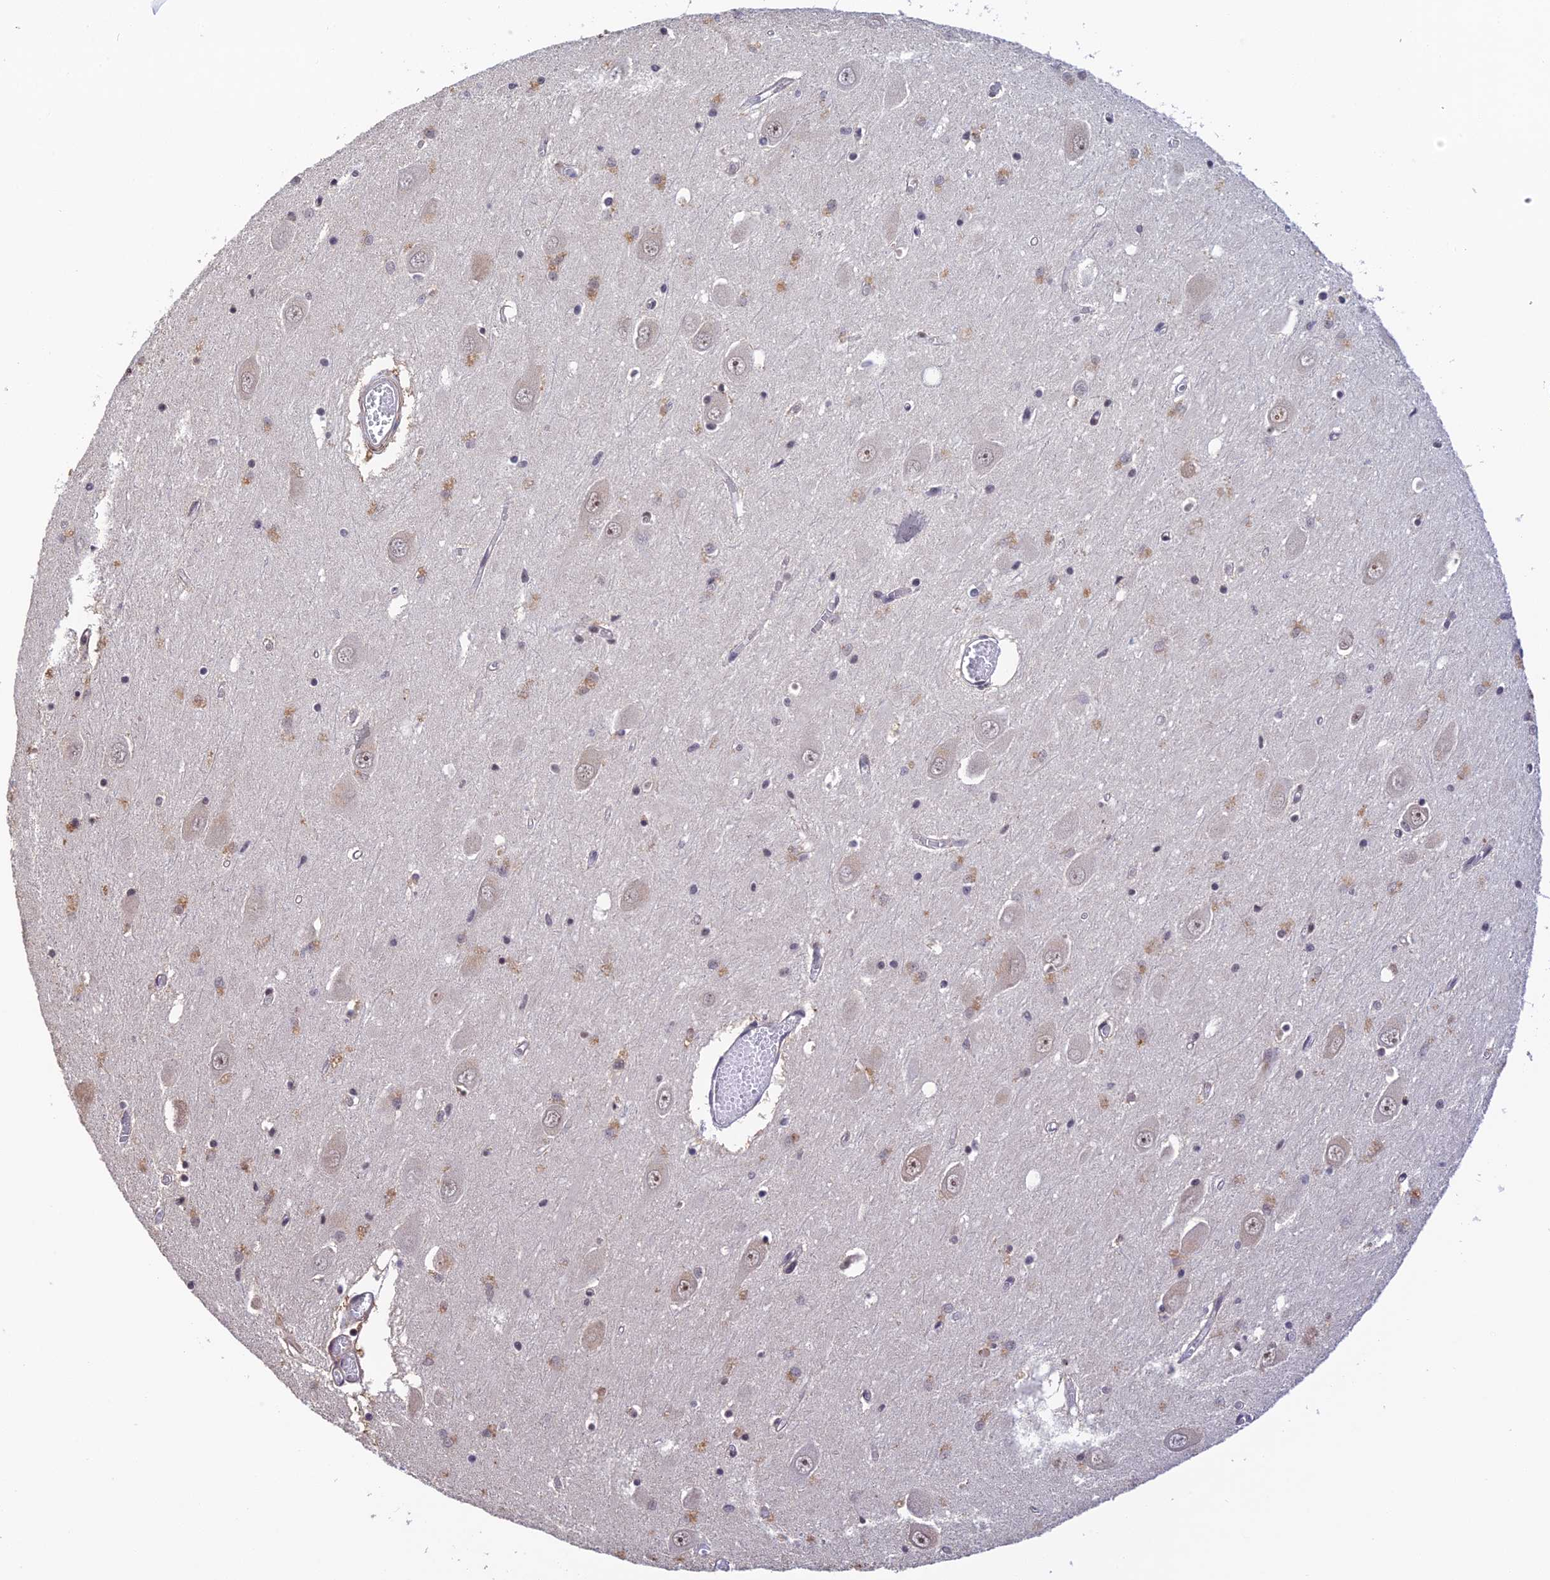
{"staining": {"intensity": "negative", "quantity": "none", "location": "none"}, "tissue": "hippocampus", "cell_type": "Glial cells", "image_type": "normal", "snomed": [{"axis": "morphology", "description": "Normal tissue, NOS"}, {"axis": "topography", "description": "Hippocampus"}], "caption": "Immunohistochemical staining of unremarkable hippocampus shows no significant staining in glial cells.", "gene": "THAP11", "patient": {"sex": "male", "age": 70}}